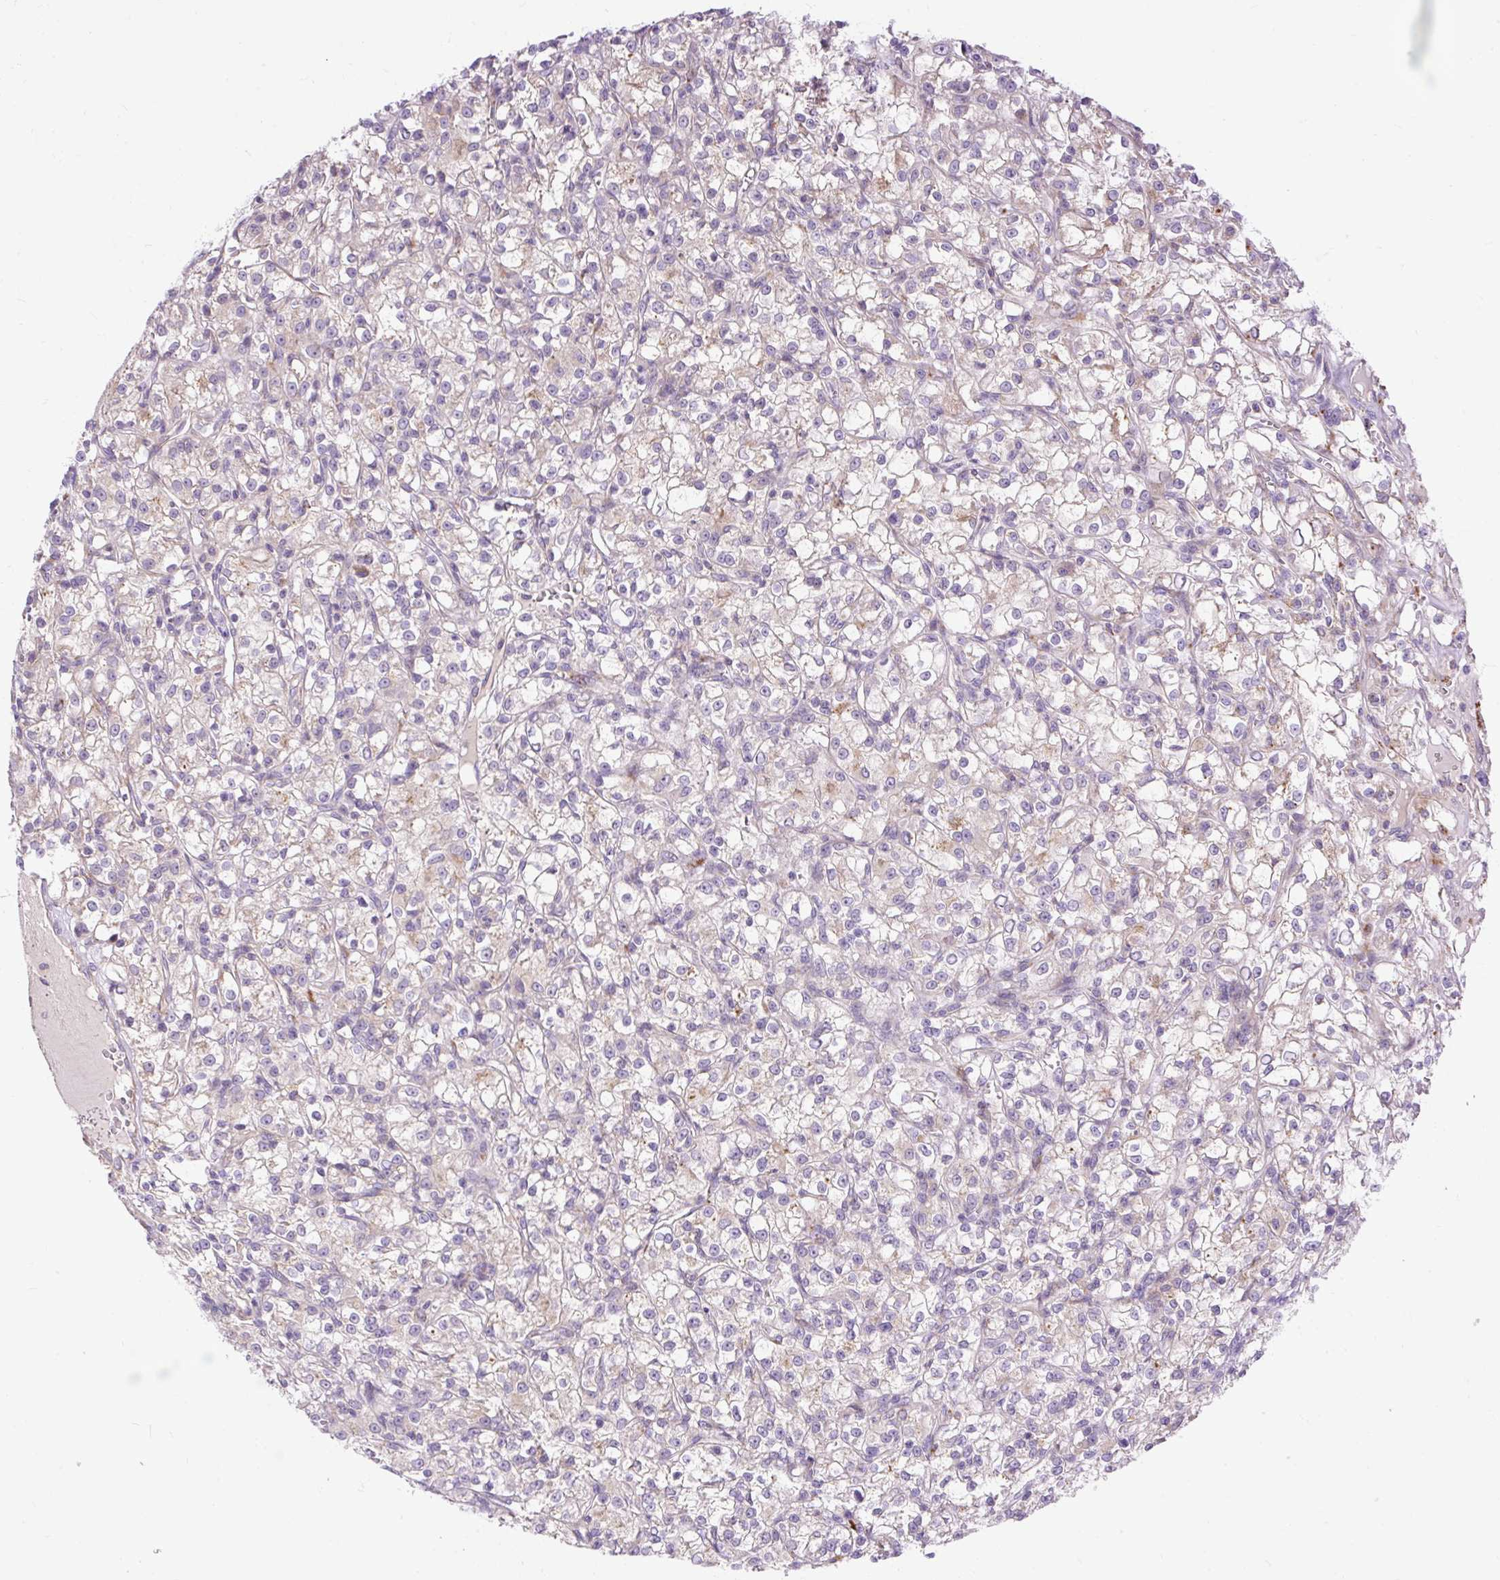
{"staining": {"intensity": "negative", "quantity": "none", "location": "none"}, "tissue": "renal cancer", "cell_type": "Tumor cells", "image_type": "cancer", "snomed": [{"axis": "morphology", "description": "Adenocarcinoma, NOS"}, {"axis": "topography", "description": "Kidney"}], "caption": "The micrograph demonstrates no staining of tumor cells in renal cancer (adenocarcinoma).", "gene": "HEXB", "patient": {"sex": "female", "age": 59}}